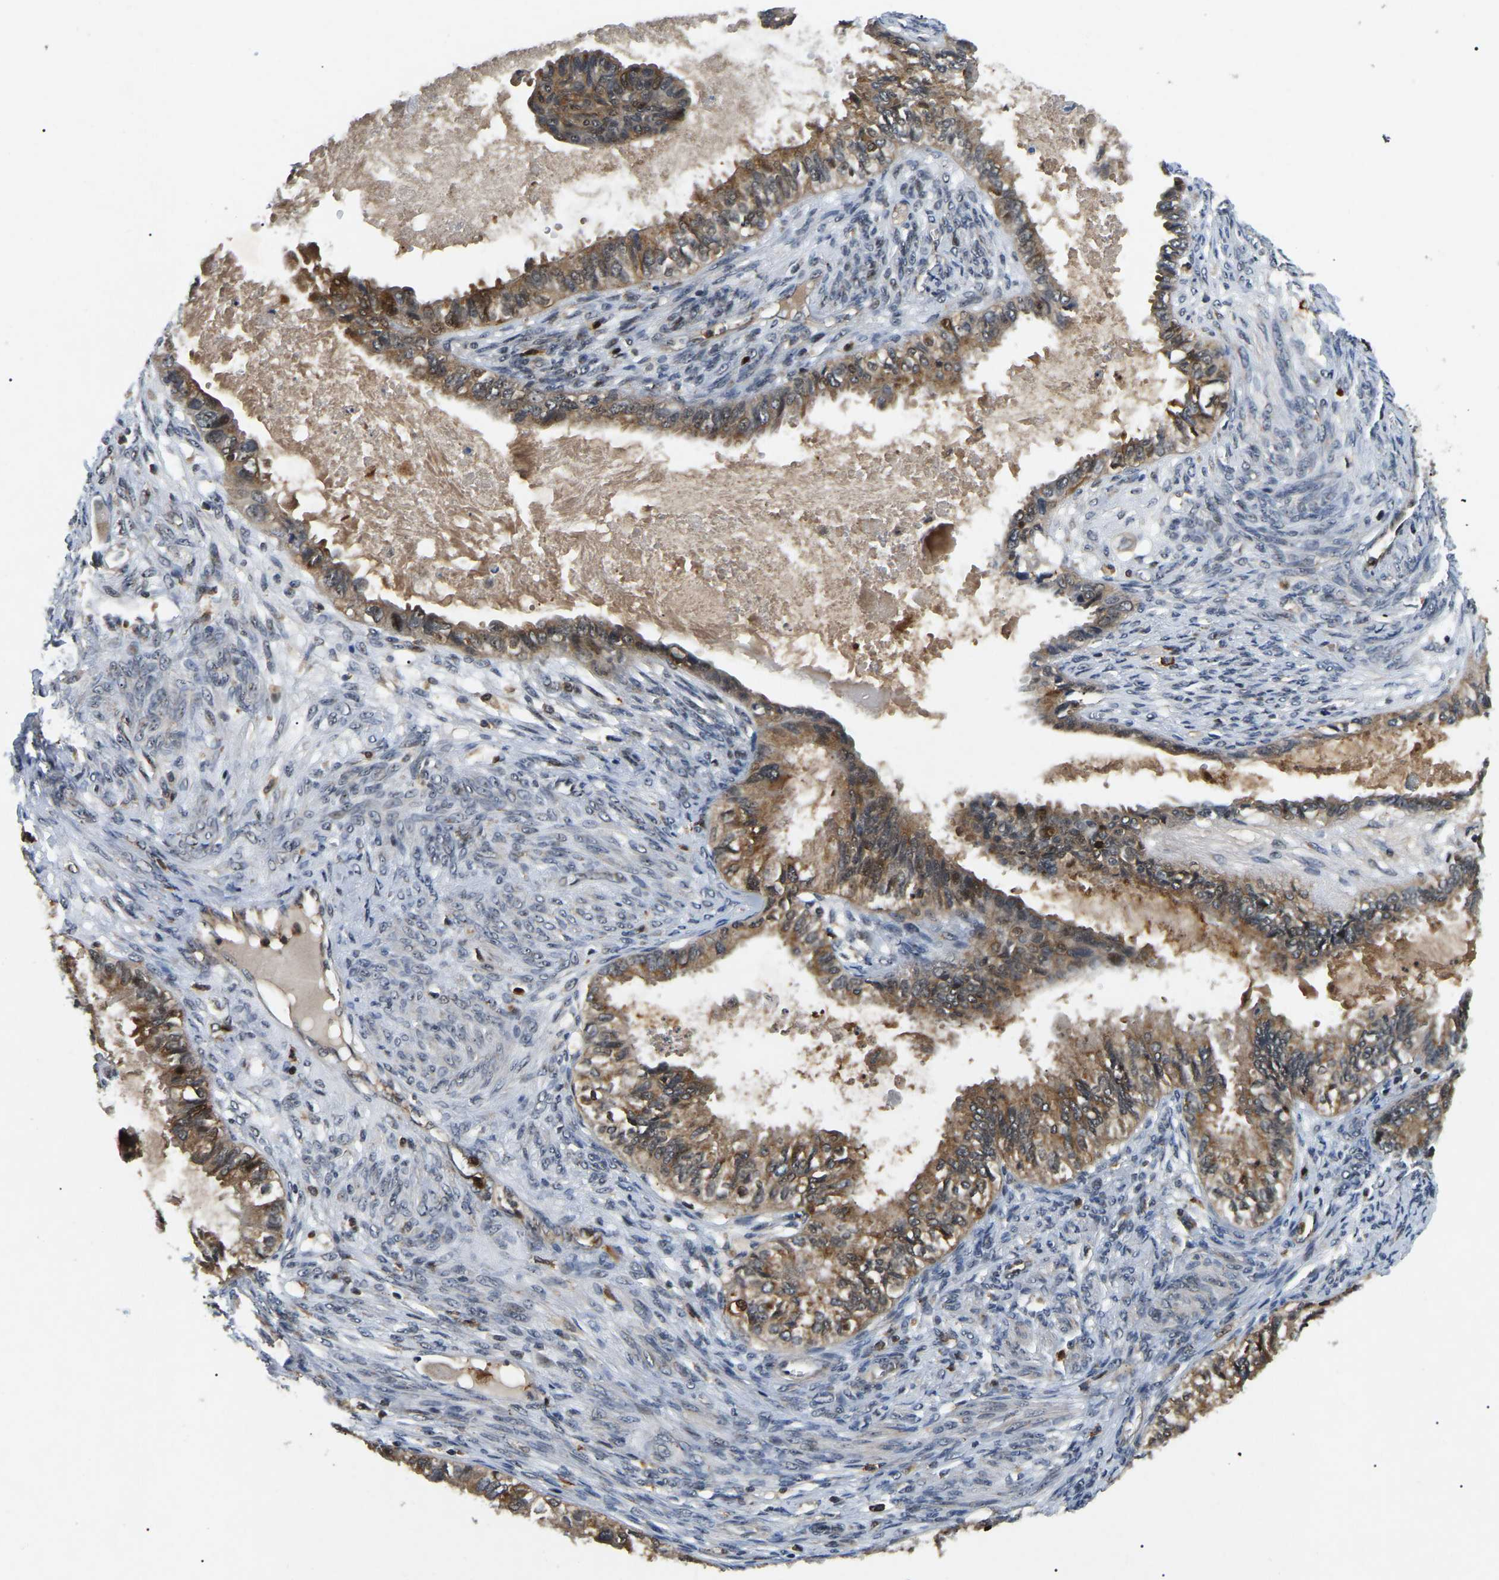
{"staining": {"intensity": "moderate", "quantity": ">75%", "location": "cytoplasmic/membranous"}, "tissue": "cervical cancer", "cell_type": "Tumor cells", "image_type": "cancer", "snomed": [{"axis": "morphology", "description": "Normal tissue, NOS"}, {"axis": "morphology", "description": "Adenocarcinoma, NOS"}, {"axis": "topography", "description": "Cervix"}, {"axis": "topography", "description": "Endometrium"}], "caption": "IHC image of human adenocarcinoma (cervical) stained for a protein (brown), which demonstrates medium levels of moderate cytoplasmic/membranous staining in about >75% of tumor cells.", "gene": "RBM28", "patient": {"sex": "female", "age": 86}}